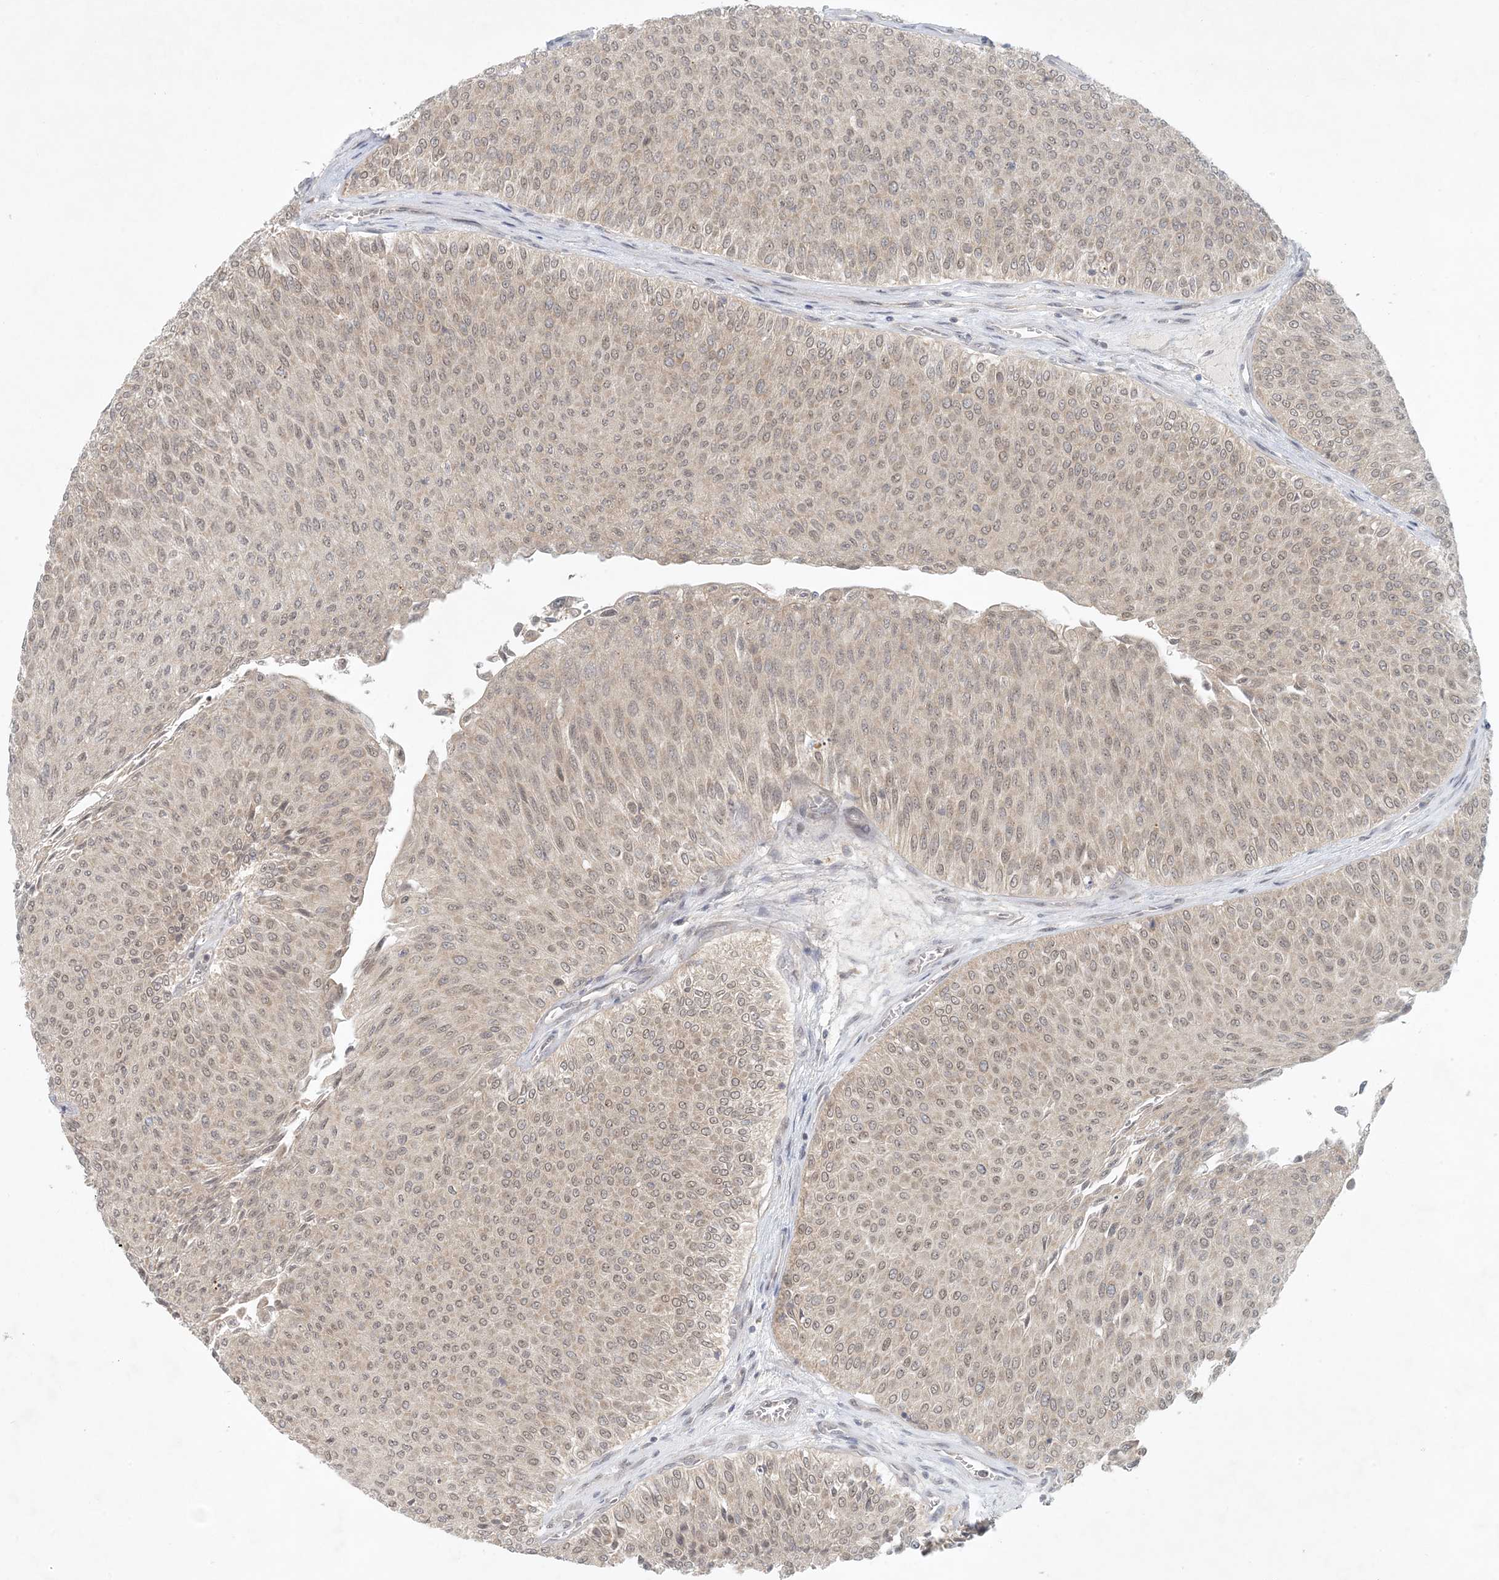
{"staining": {"intensity": "weak", "quantity": ">75%", "location": "cytoplasmic/membranous,nuclear"}, "tissue": "urothelial cancer", "cell_type": "Tumor cells", "image_type": "cancer", "snomed": [{"axis": "morphology", "description": "Urothelial carcinoma, Low grade"}, {"axis": "topography", "description": "Urinary bladder"}], "caption": "This image demonstrates urothelial cancer stained with IHC to label a protein in brown. The cytoplasmic/membranous and nuclear of tumor cells show weak positivity for the protein. Nuclei are counter-stained blue.", "gene": "OBI1", "patient": {"sex": "male", "age": 78}}